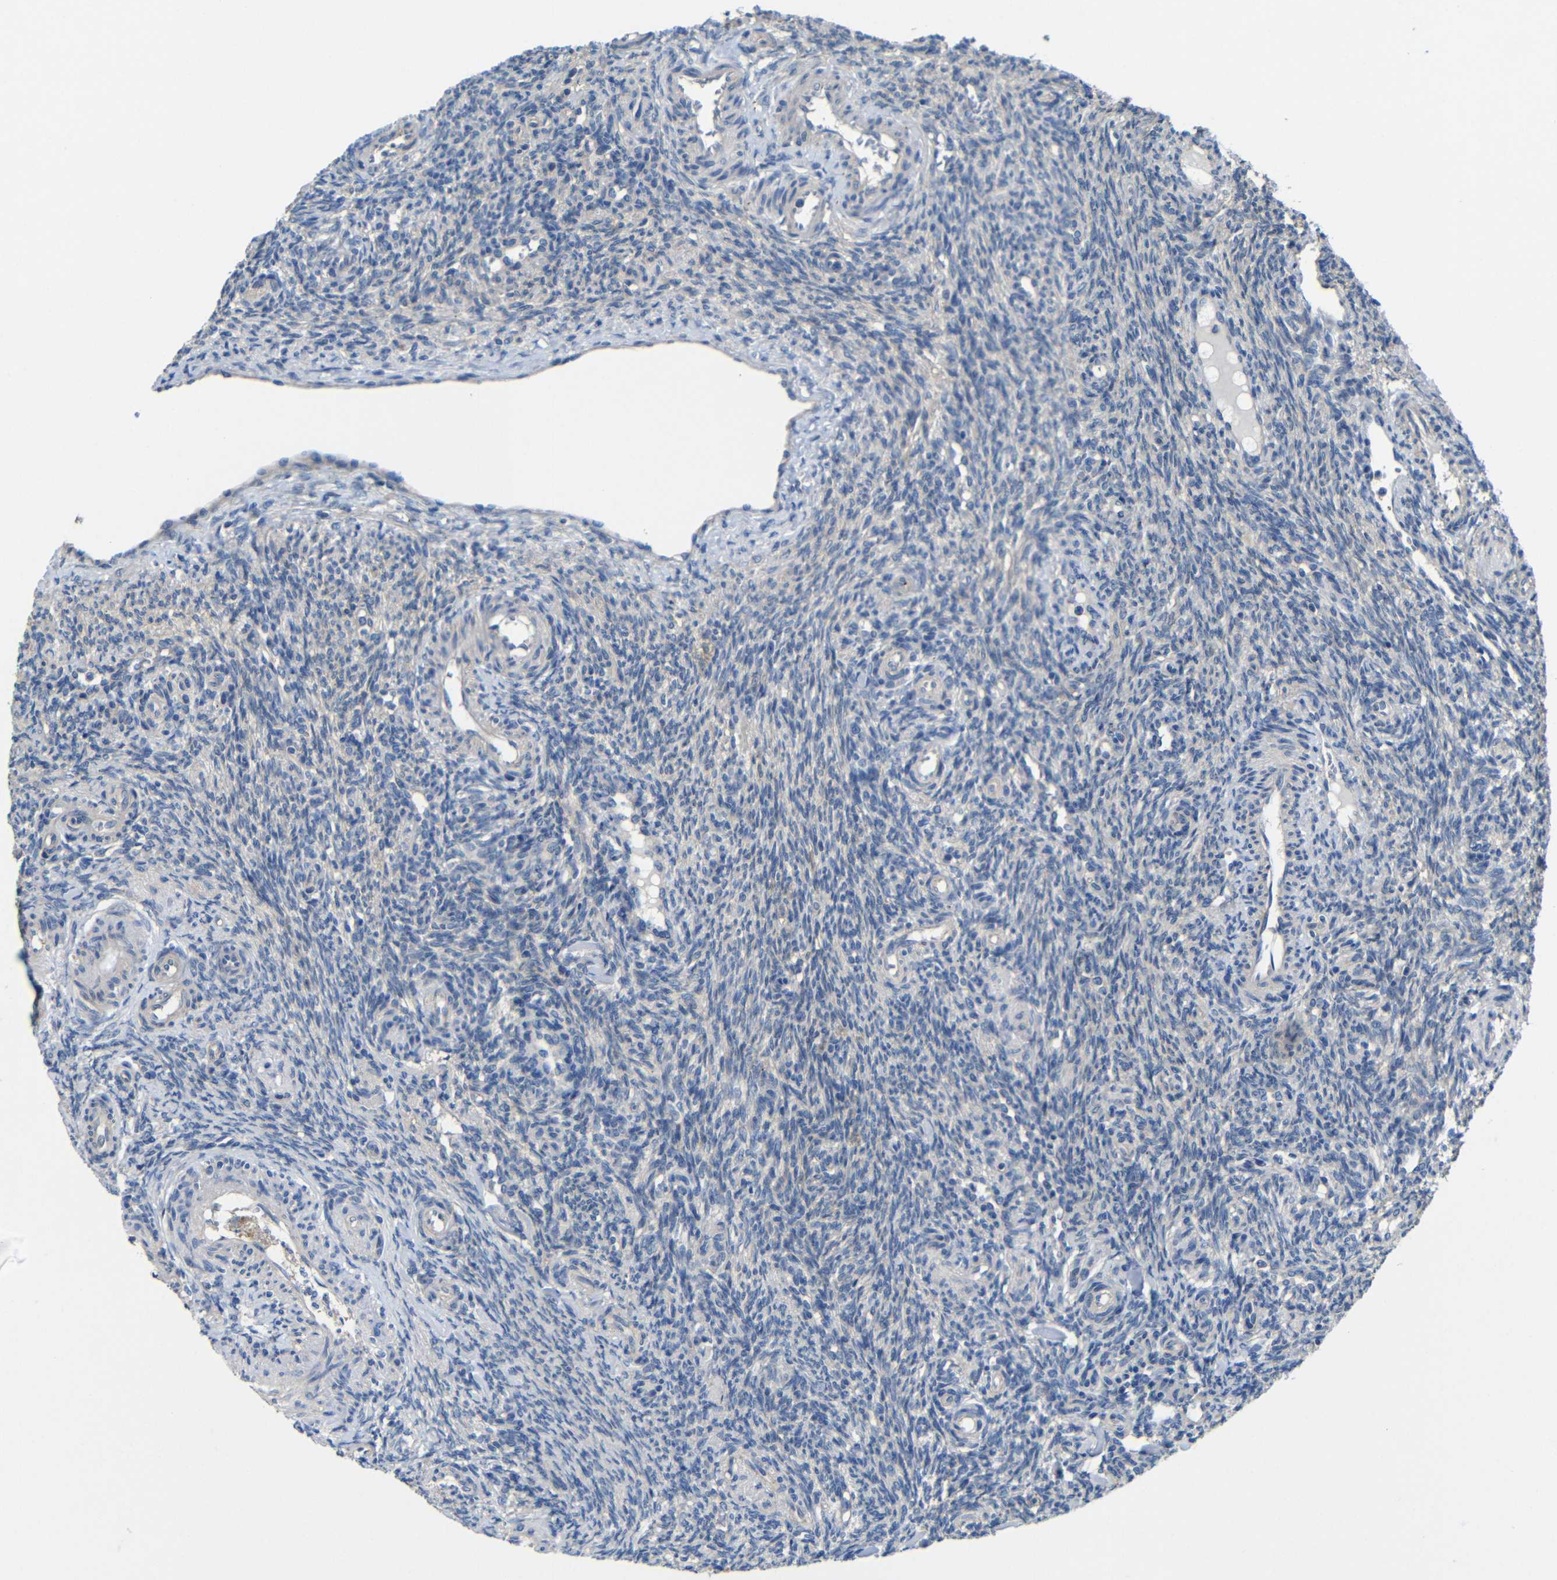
{"staining": {"intensity": "negative", "quantity": "none", "location": "none"}, "tissue": "ovary", "cell_type": "Ovarian stroma cells", "image_type": "normal", "snomed": [{"axis": "morphology", "description": "Normal tissue, NOS"}, {"axis": "topography", "description": "Ovary"}], "caption": "This is a image of immunohistochemistry staining of normal ovary, which shows no expression in ovarian stroma cells.", "gene": "ZNF90", "patient": {"sex": "female", "age": 41}}